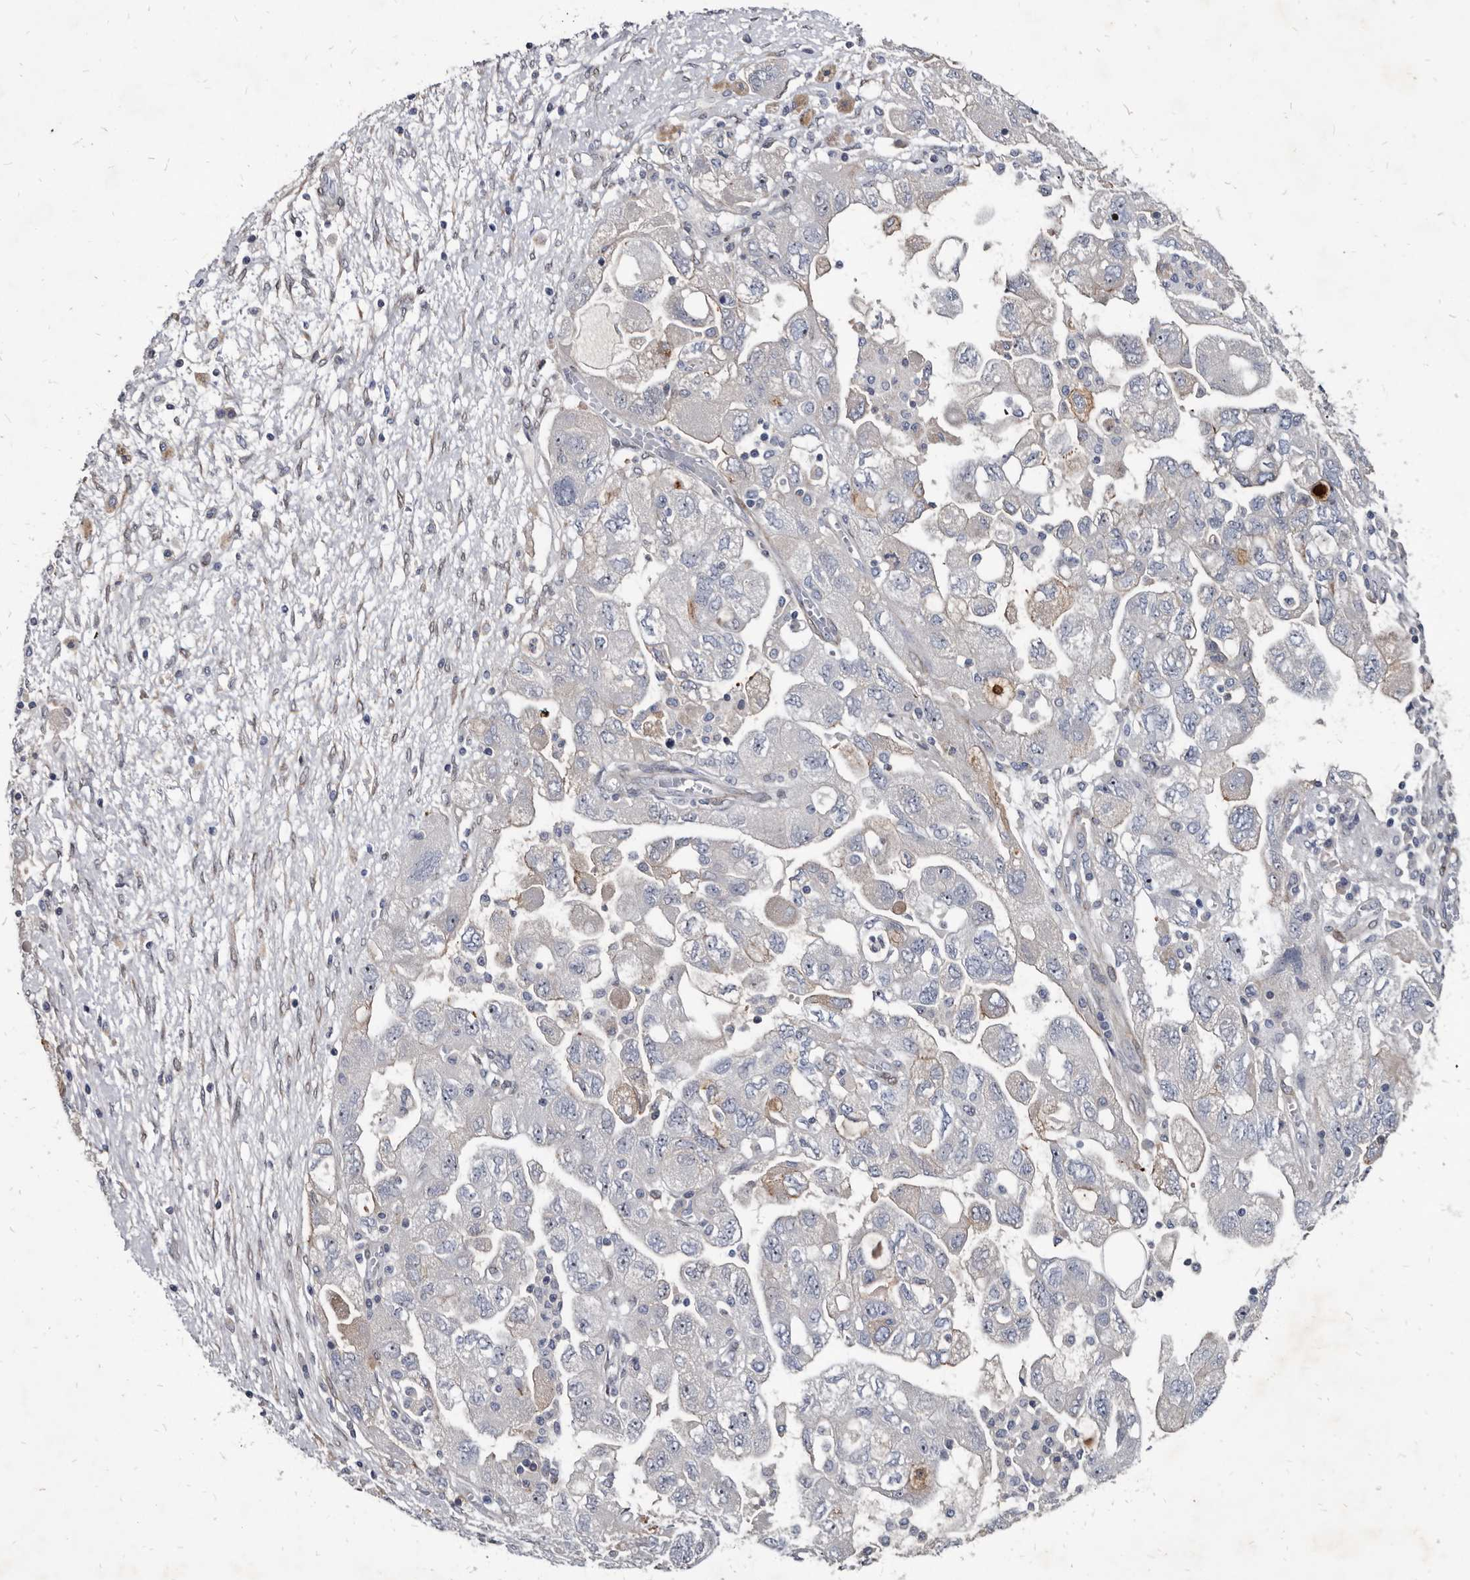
{"staining": {"intensity": "negative", "quantity": "none", "location": "none"}, "tissue": "ovarian cancer", "cell_type": "Tumor cells", "image_type": "cancer", "snomed": [{"axis": "morphology", "description": "Carcinoma, NOS"}, {"axis": "morphology", "description": "Cystadenocarcinoma, serous, NOS"}, {"axis": "topography", "description": "Ovary"}], "caption": "Micrograph shows no significant protein staining in tumor cells of ovarian cancer.", "gene": "PRSS8", "patient": {"sex": "female", "age": 69}}